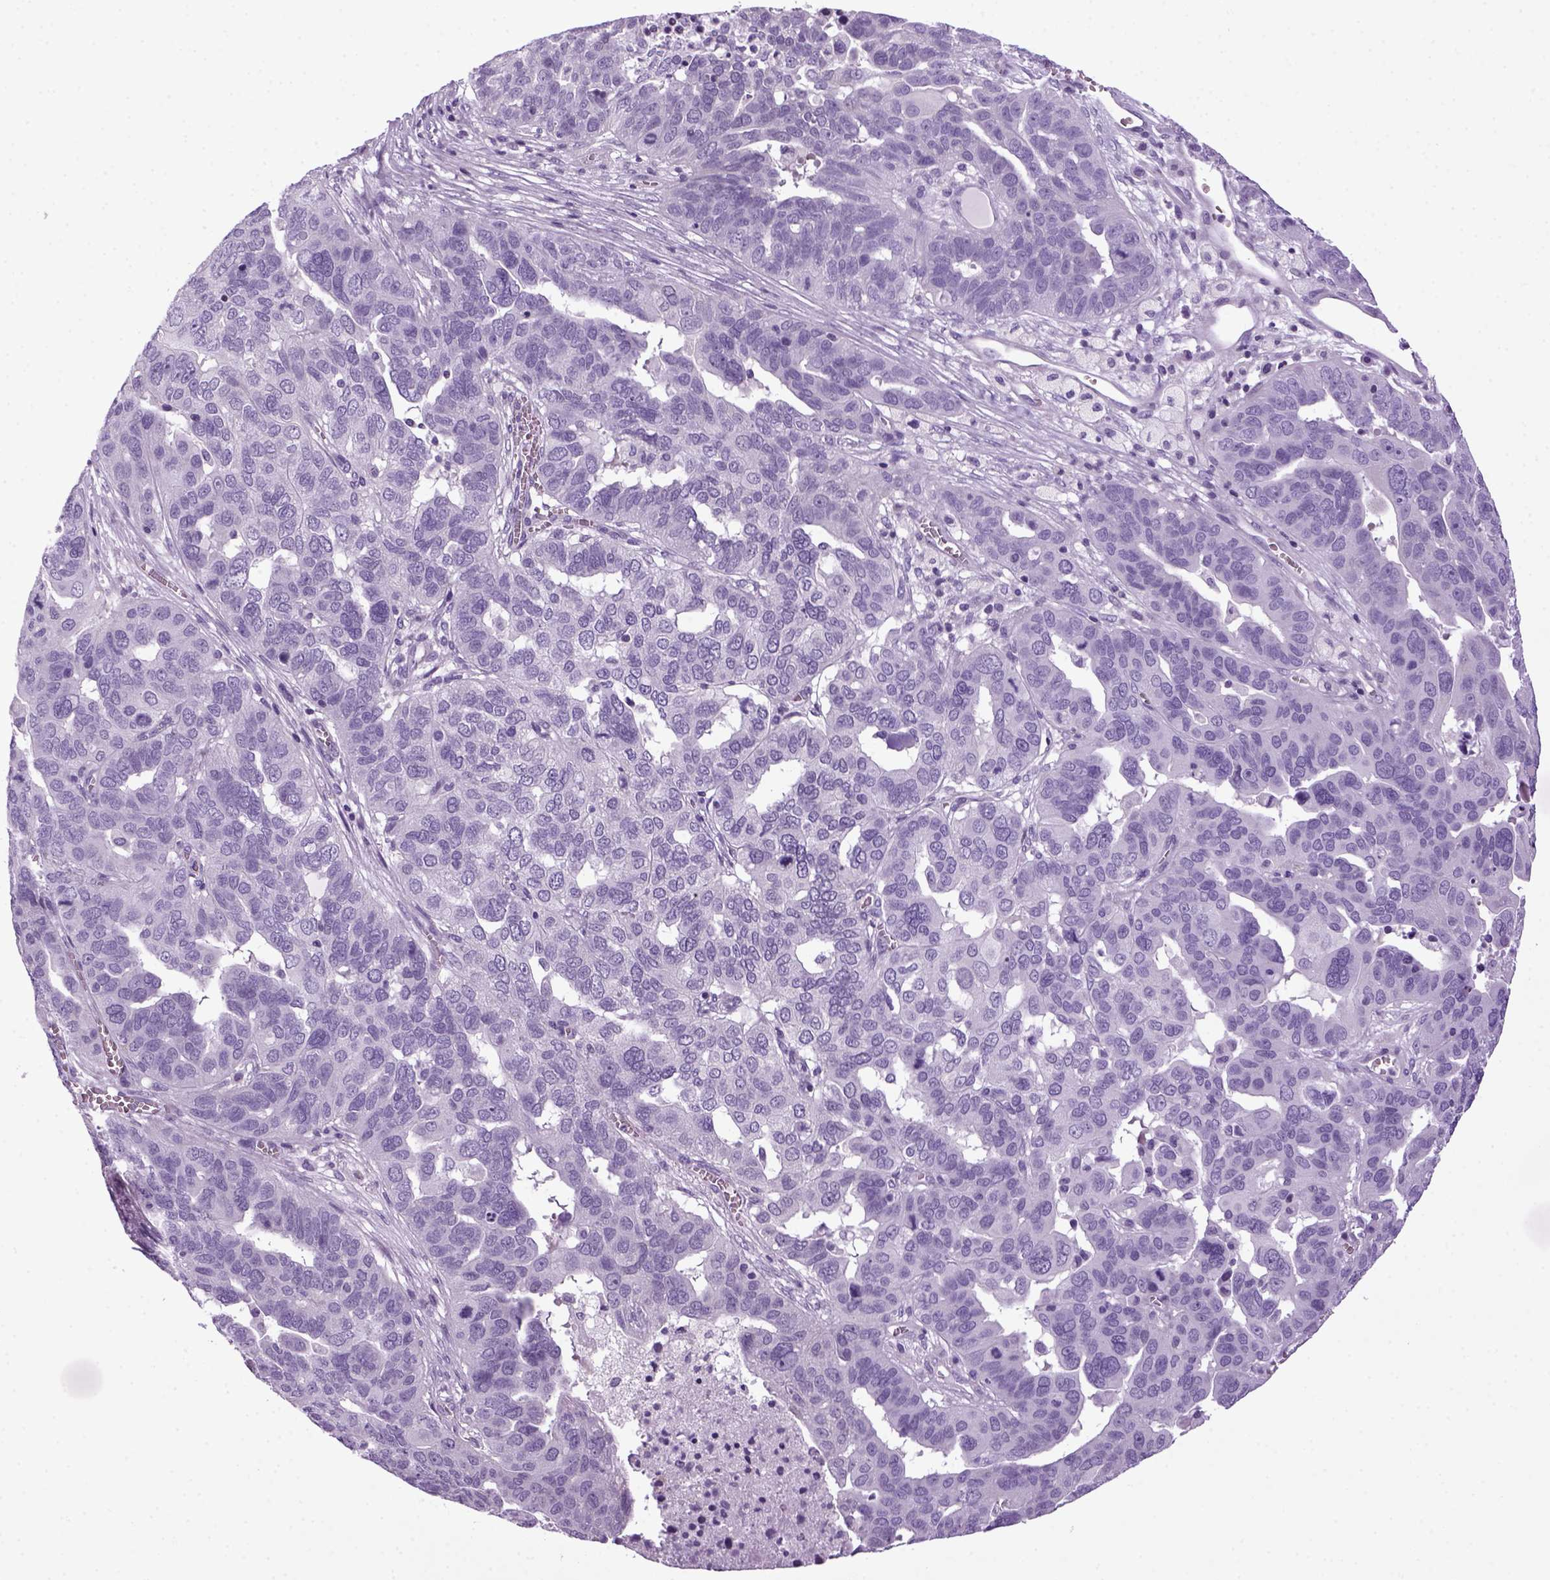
{"staining": {"intensity": "negative", "quantity": "none", "location": "none"}, "tissue": "ovarian cancer", "cell_type": "Tumor cells", "image_type": "cancer", "snomed": [{"axis": "morphology", "description": "Carcinoma, endometroid"}, {"axis": "topography", "description": "Soft tissue"}, {"axis": "topography", "description": "Ovary"}], "caption": "IHC micrograph of neoplastic tissue: human ovarian cancer (endometroid carcinoma) stained with DAB shows no significant protein positivity in tumor cells. The staining is performed using DAB brown chromogen with nuclei counter-stained in using hematoxylin.", "gene": "HMCN2", "patient": {"sex": "female", "age": 52}}